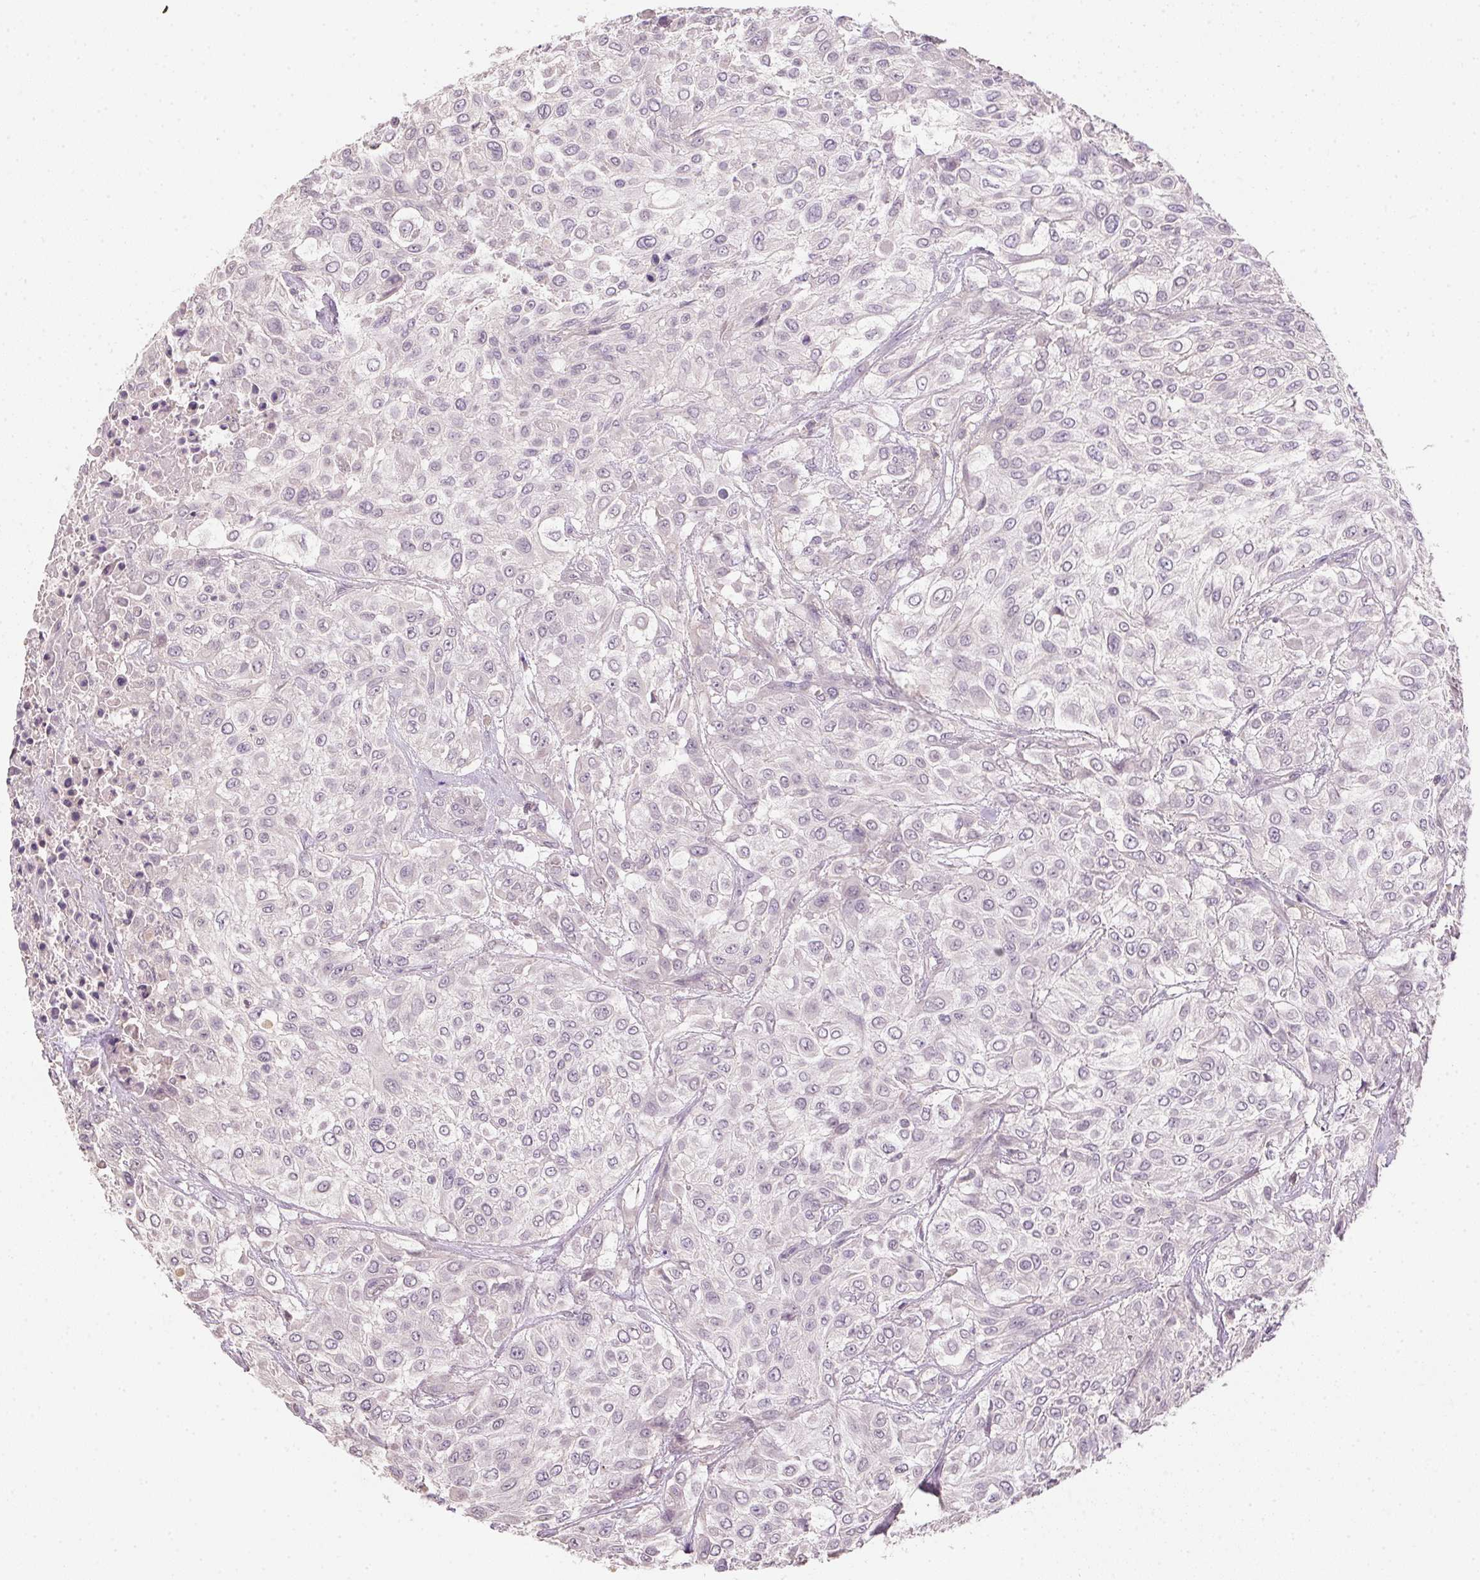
{"staining": {"intensity": "negative", "quantity": "none", "location": "none"}, "tissue": "urothelial cancer", "cell_type": "Tumor cells", "image_type": "cancer", "snomed": [{"axis": "morphology", "description": "Urothelial carcinoma, High grade"}, {"axis": "topography", "description": "Urinary bladder"}], "caption": "Tumor cells show no significant protein expression in urothelial carcinoma (high-grade). (Immunohistochemistry (ihc), brightfield microscopy, high magnification).", "gene": "ALDH8A1", "patient": {"sex": "male", "age": 57}}